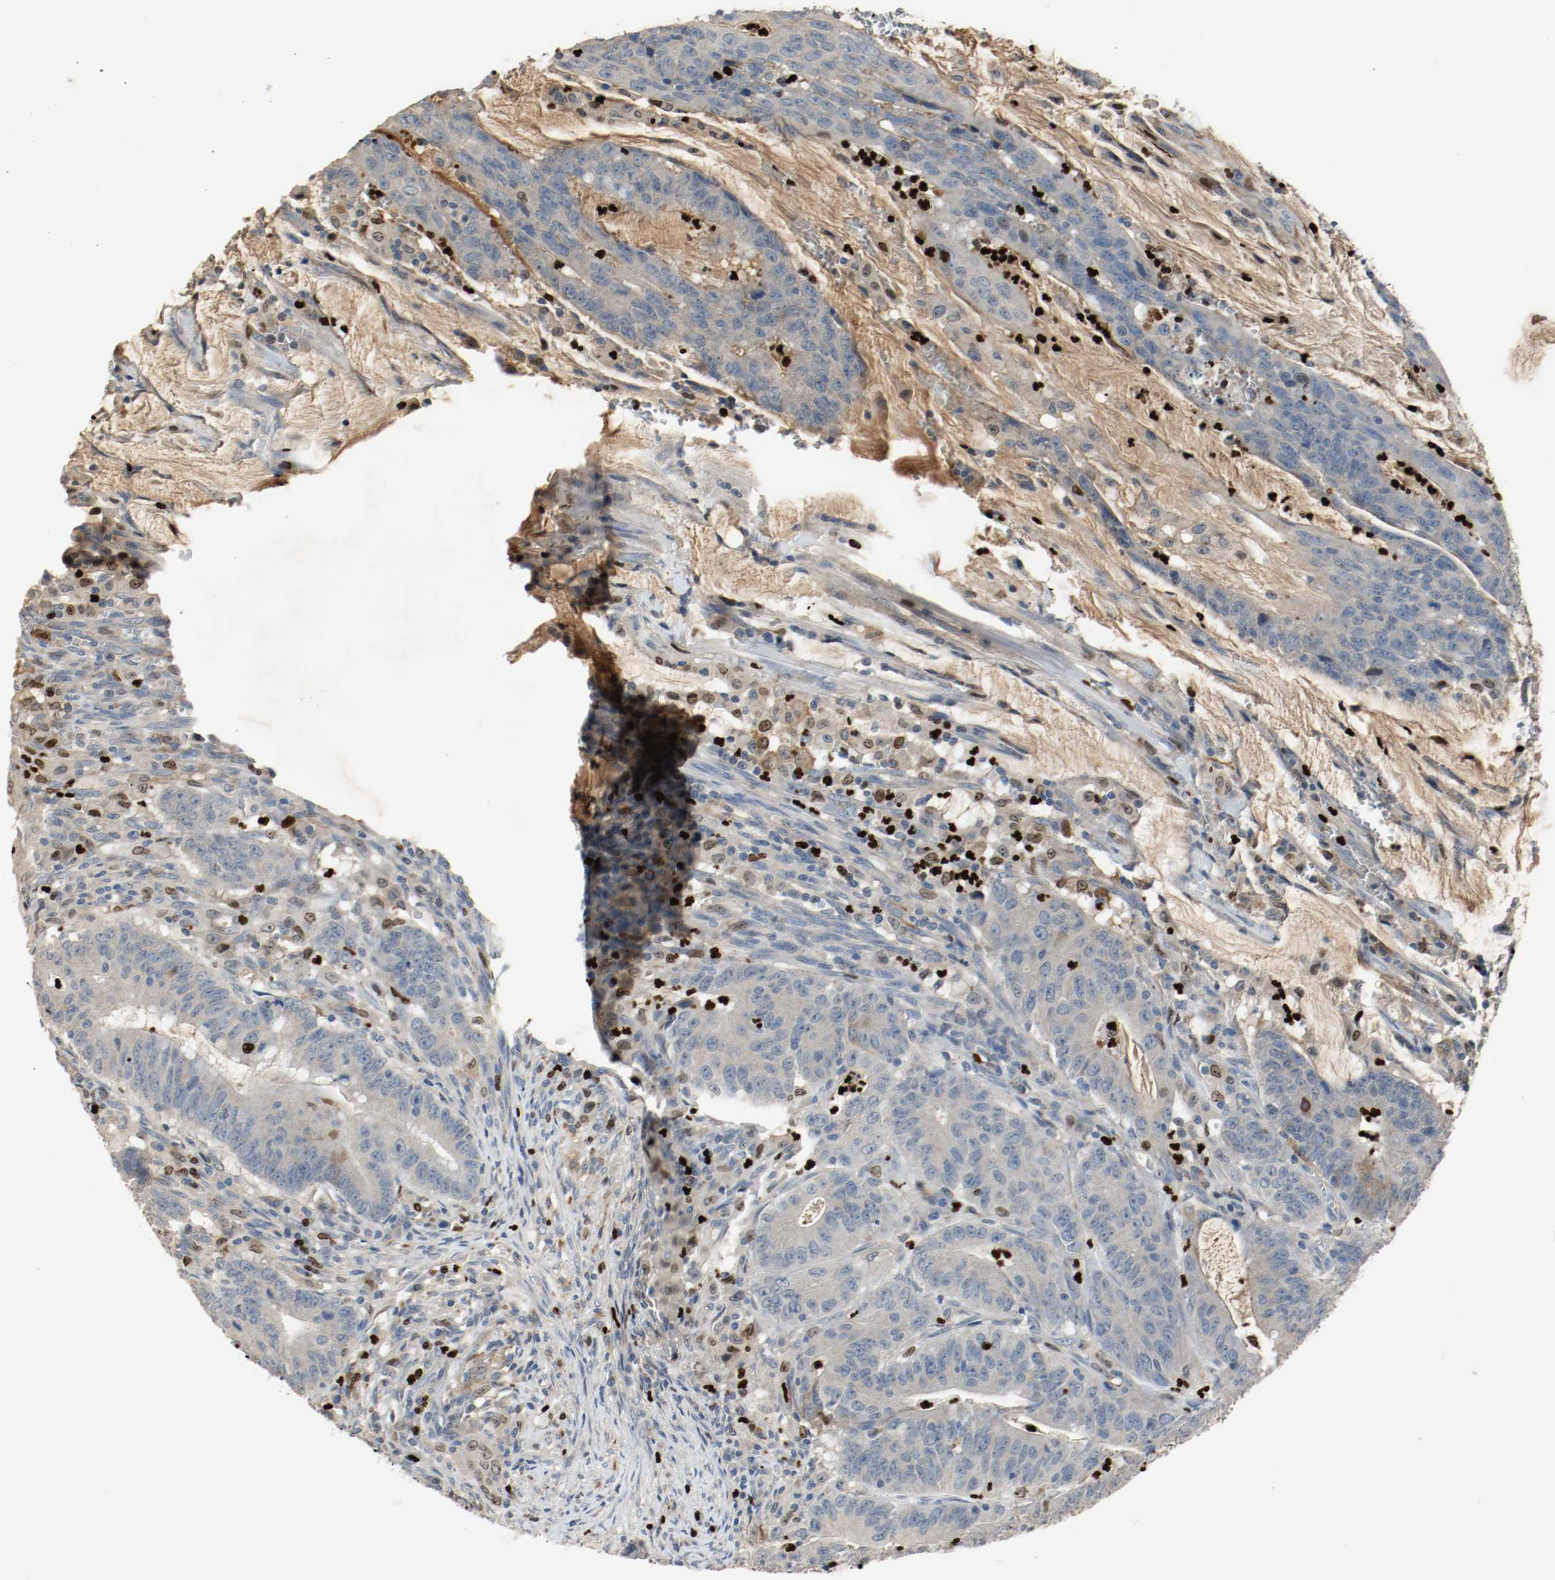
{"staining": {"intensity": "negative", "quantity": "none", "location": "none"}, "tissue": "colorectal cancer", "cell_type": "Tumor cells", "image_type": "cancer", "snomed": [{"axis": "morphology", "description": "Adenocarcinoma, NOS"}, {"axis": "topography", "description": "Colon"}], "caption": "The photomicrograph demonstrates no significant staining in tumor cells of colorectal cancer (adenocarcinoma).", "gene": "BLK", "patient": {"sex": "male", "age": 45}}